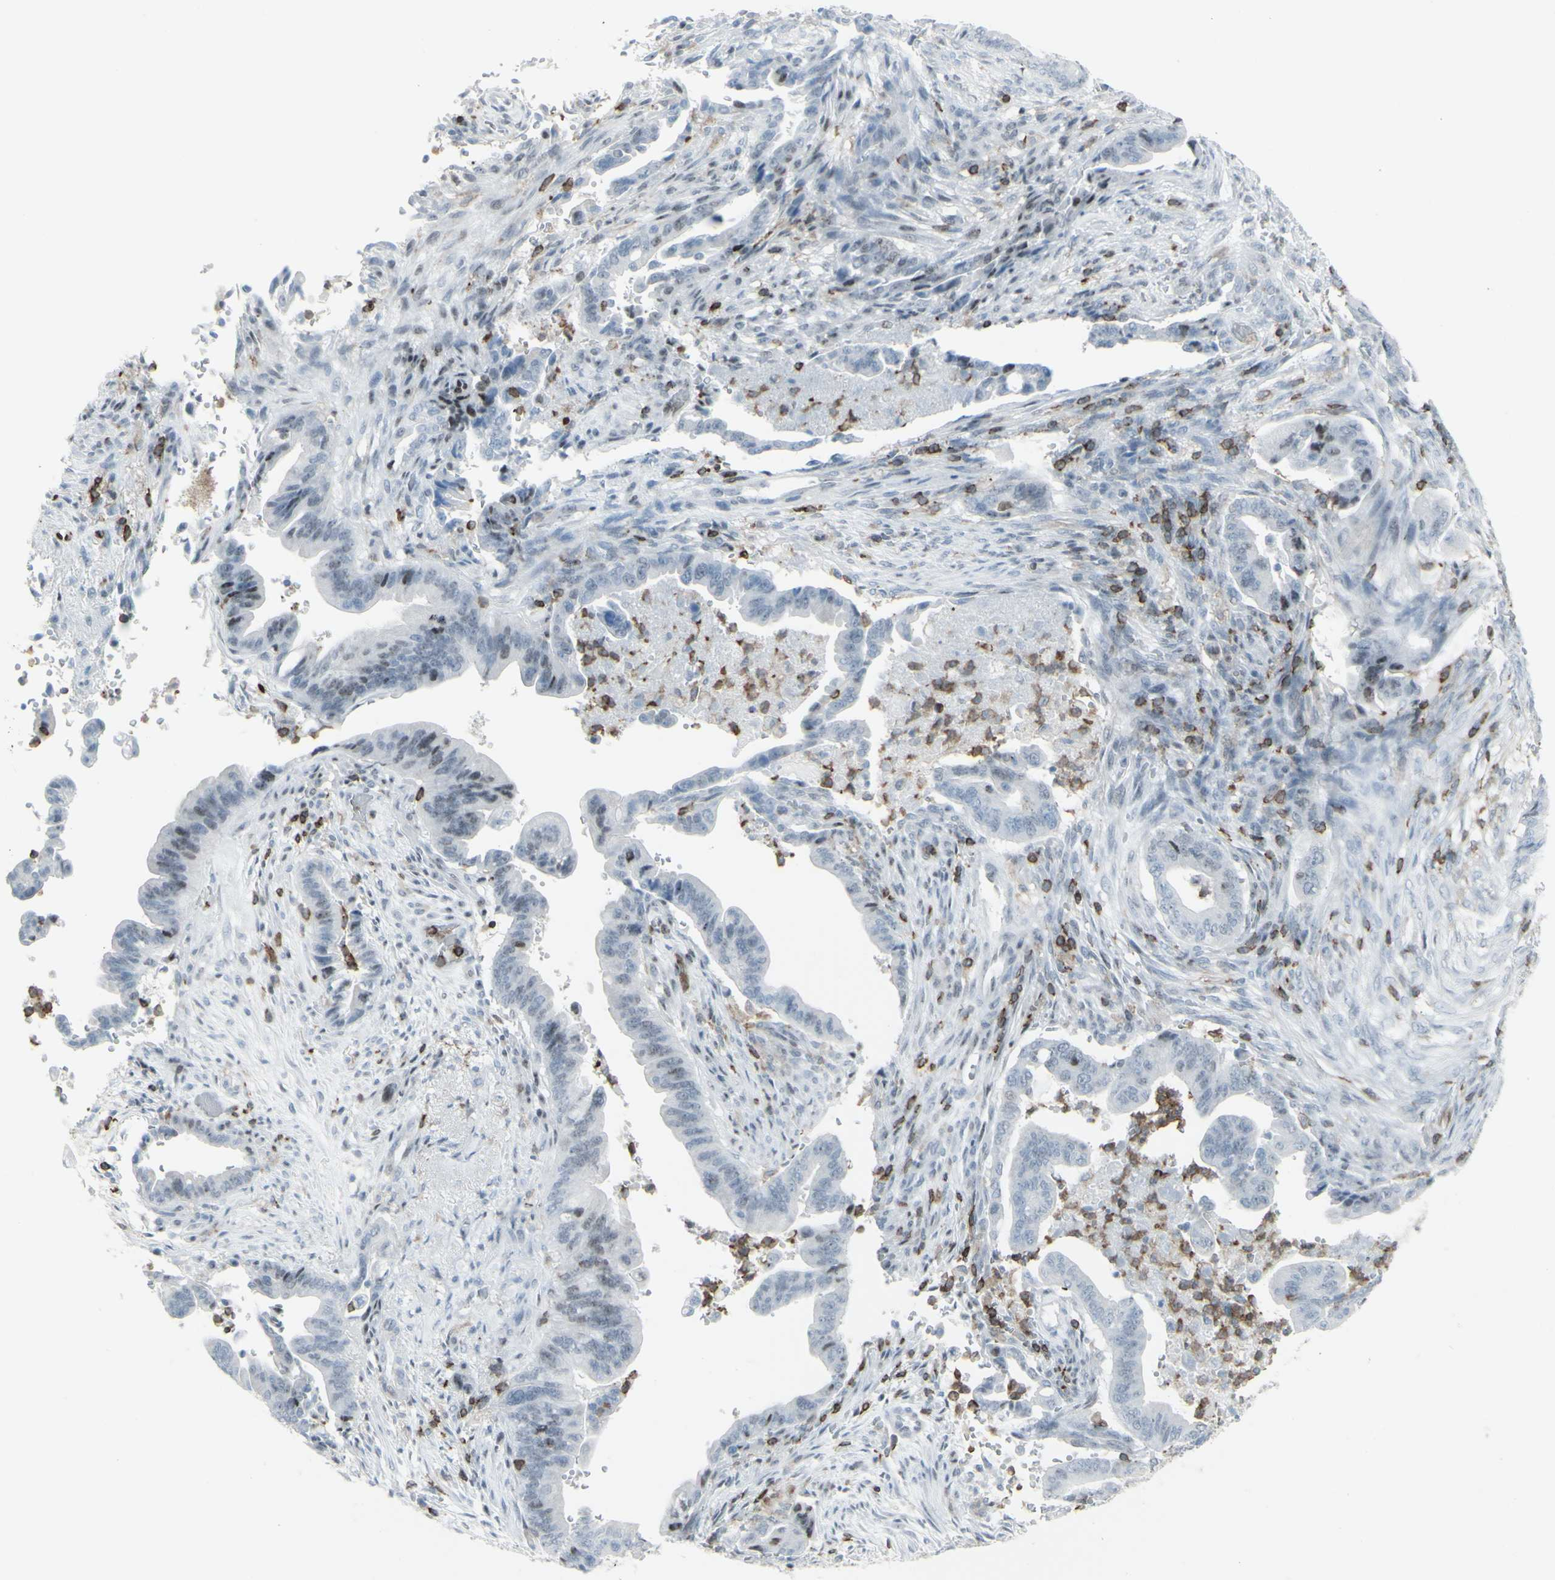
{"staining": {"intensity": "negative", "quantity": "none", "location": "none"}, "tissue": "pancreatic cancer", "cell_type": "Tumor cells", "image_type": "cancer", "snomed": [{"axis": "morphology", "description": "Adenocarcinoma, NOS"}, {"axis": "topography", "description": "Pancreas"}], "caption": "High power microscopy histopathology image of an immunohistochemistry (IHC) photomicrograph of pancreatic adenocarcinoma, revealing no significant expression in tumor cells.", "gene": "NRG1", "patient": {"sex": "male", "age": 70}}